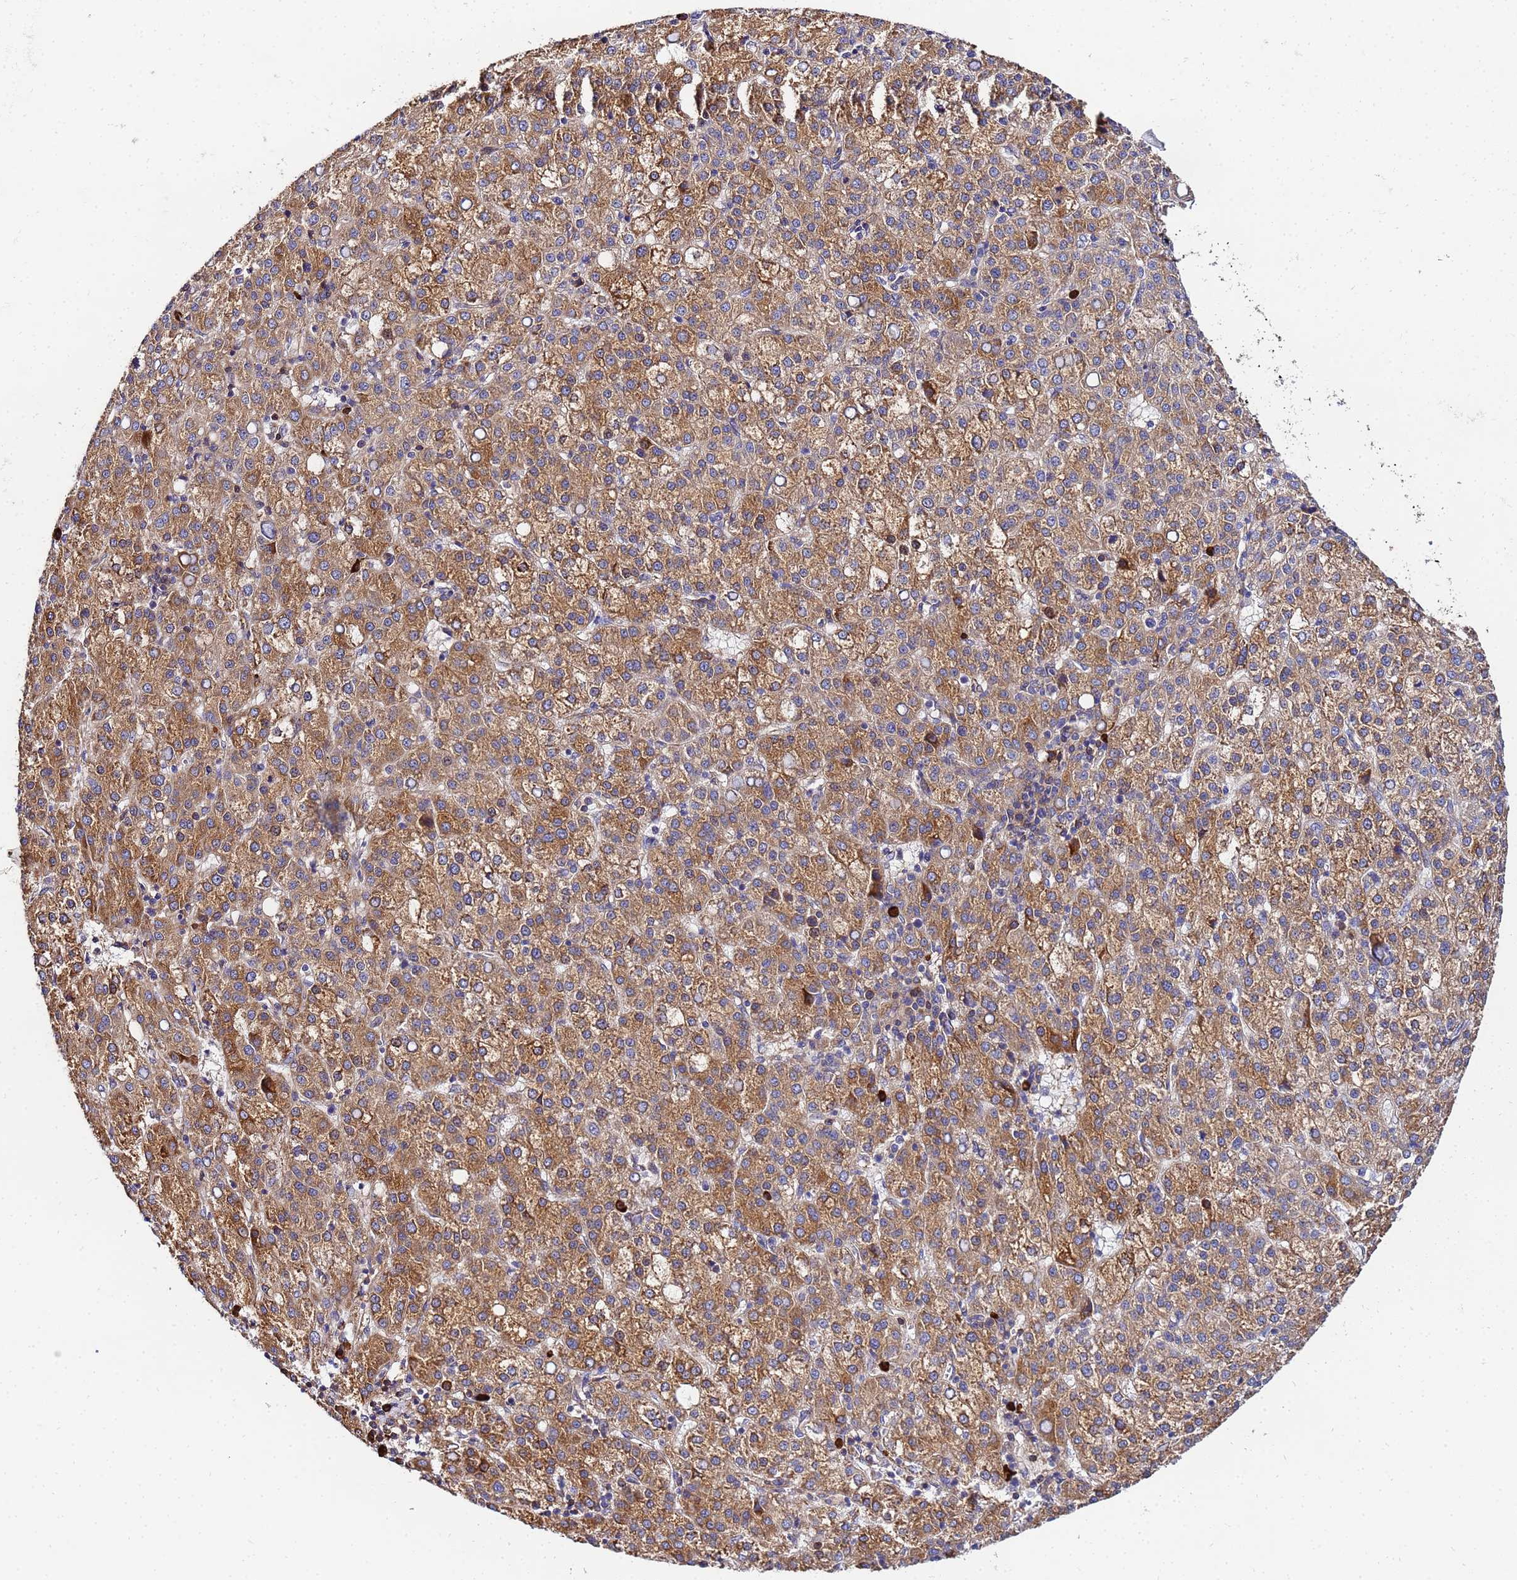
{"staining": {"intensity": "moderate", "quantity": ">75%", "location": "cytoplasmic/membranous"}, "tissue": "liver cancer", "cell_type": "Tumor cells", "image_type": "cancer", "snomed": [{"axis": "morphology", "description": "Carcinoma, Hepatocellular, NOS"}, {"axis": "topography", "description": "Liver"}], "caption": "Approximately >75% of tumor cells in liver cancer (hepatocellular carcinoma) show moderate cytoplasmic/membranous protein staining as visualized by brown immunohistochemical staining.", "gene": "POM121", "patient": {"sex": "female", "age": 58}}